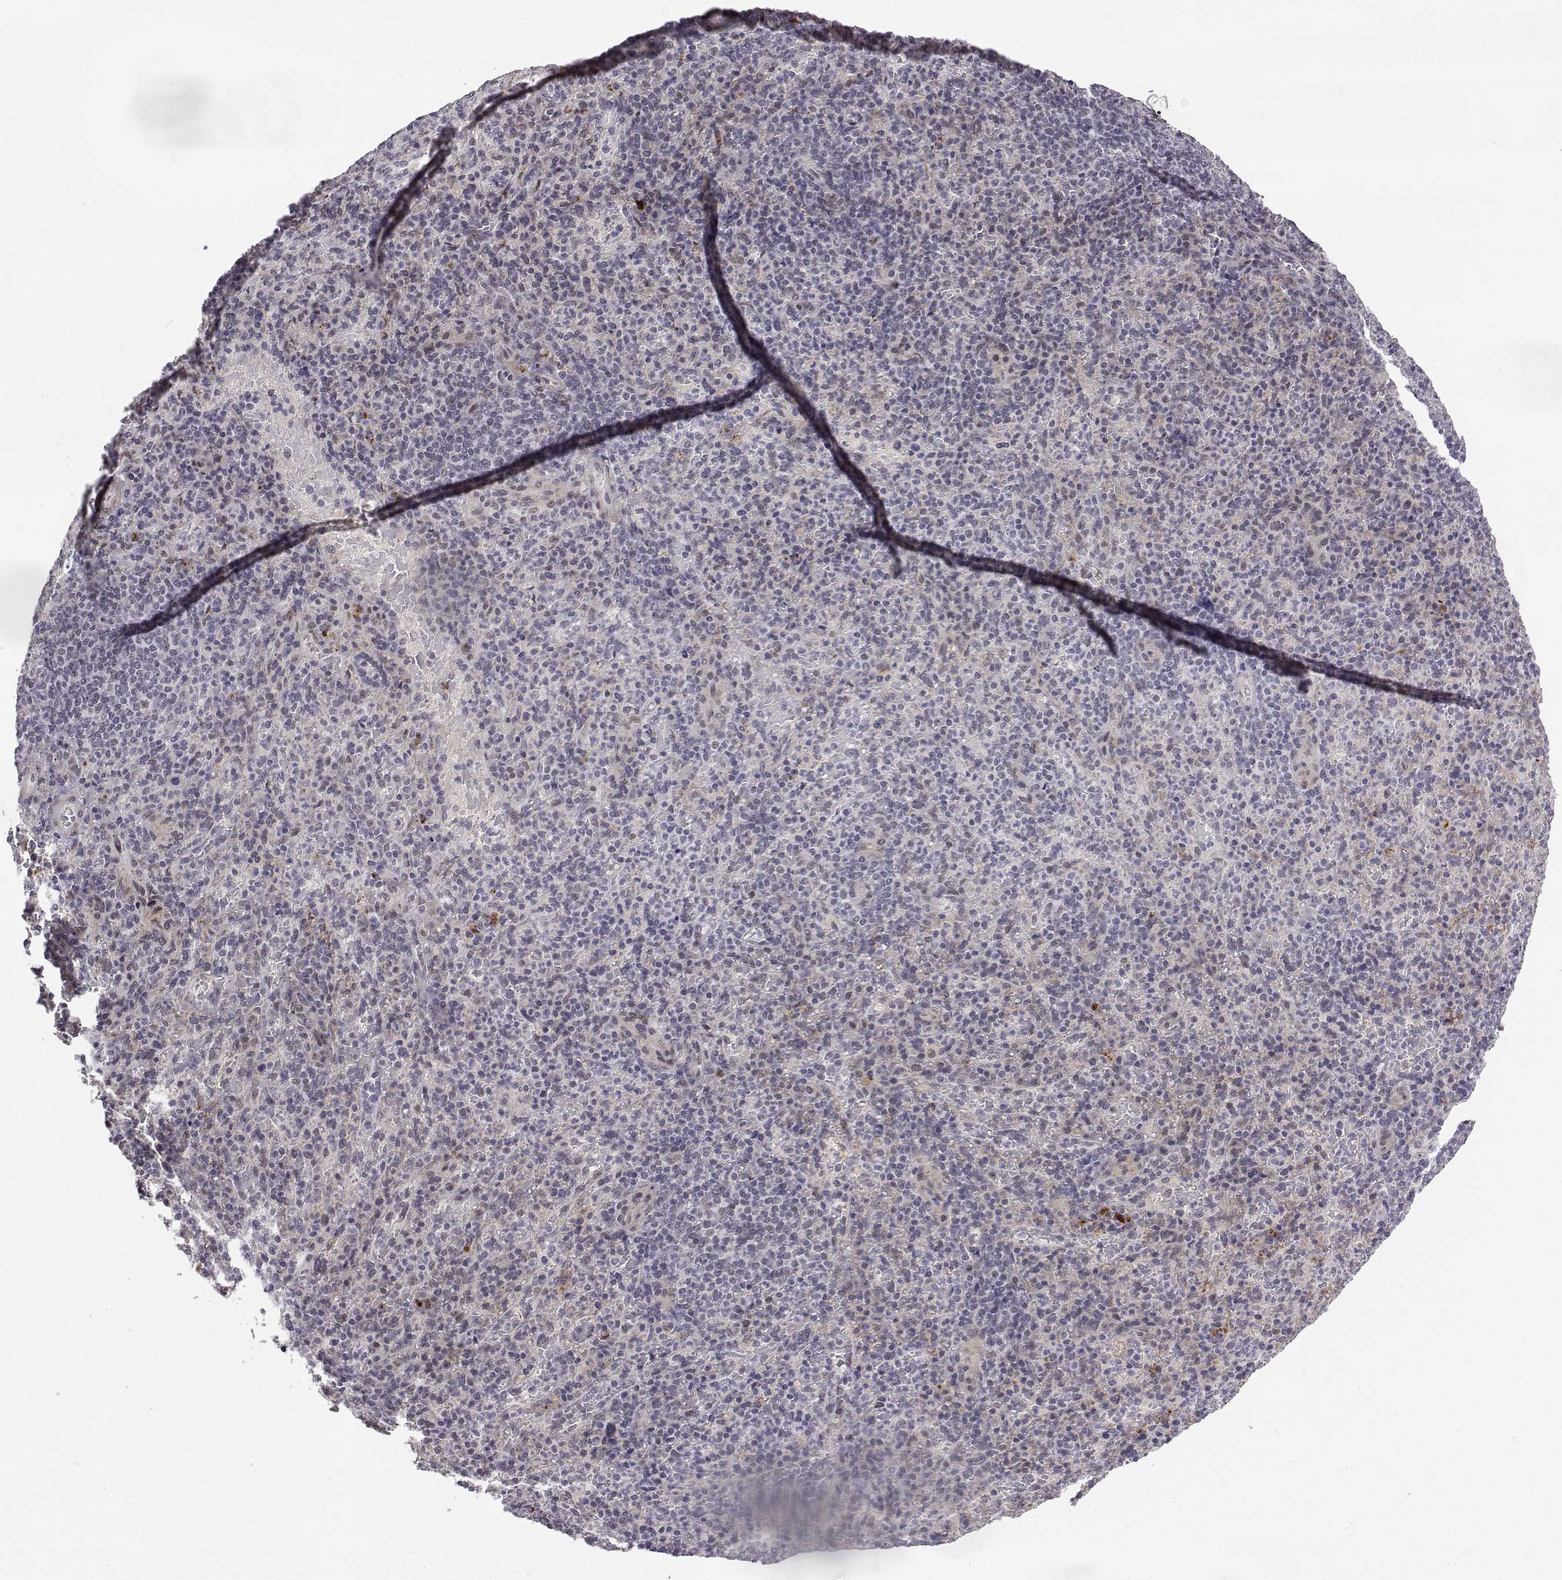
{"staining": {"intensity": "negative", "quantity": "none", "location": "none"}, "tissue": "spleen", "cell_type": "Cells in red pulp", "image_type": "normal", "snomed": [{"axis": "morphology", "description": "Normal tissue, NOS"}, {"axis": "topography", "description": "Spleen"}], "caption": "Immunohistochemistry micrograph of normal human spleen stained for a protein (brown), which exhibits no expression in cells in red pulp.", "gene": "ITGA7", "patient": {"sex": "female", "age": 74}}